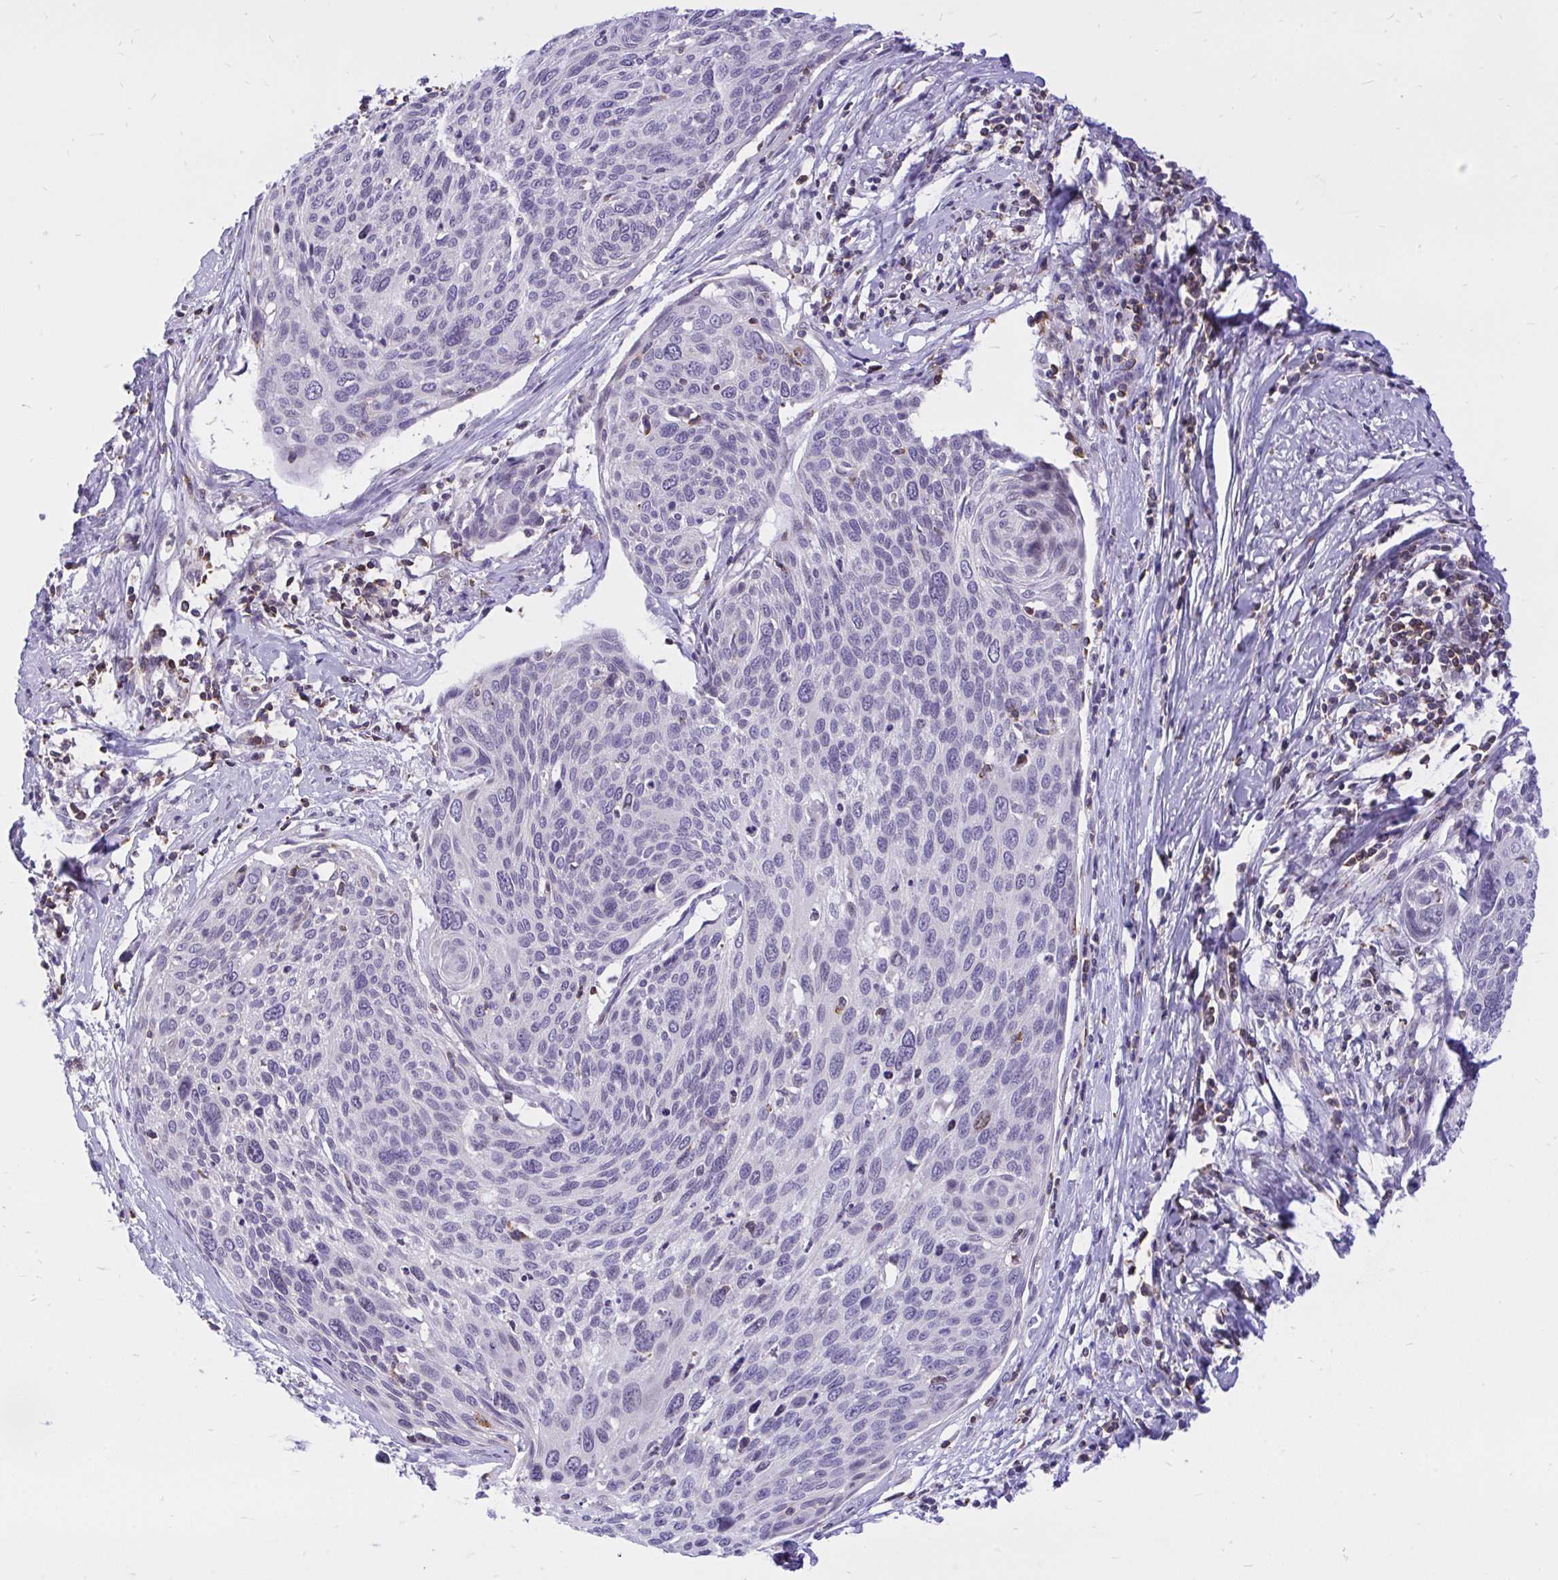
{"staining": {"intensity": "negative", "quantity": "none", "location": "none"}, "tissue": "cervical cancer", "cell_type": "Tumor cells", "image_type": "cancer", "snomed": [{"axis": "morphology", "description": "Squamous cell carcinoma, NOS"}, {"axis": "topography", "description": "Cervix"}], "caption": "This is a histopathology image of immunohistochemistry staining of cervical cancer (squamous cell carcinoma), which shows no staining in tumor cells. (Brightfield microscopy of DAB IHC at high magnification).", "gene": "CXCL8", "patient": {"sex": "female", "age": 49}}